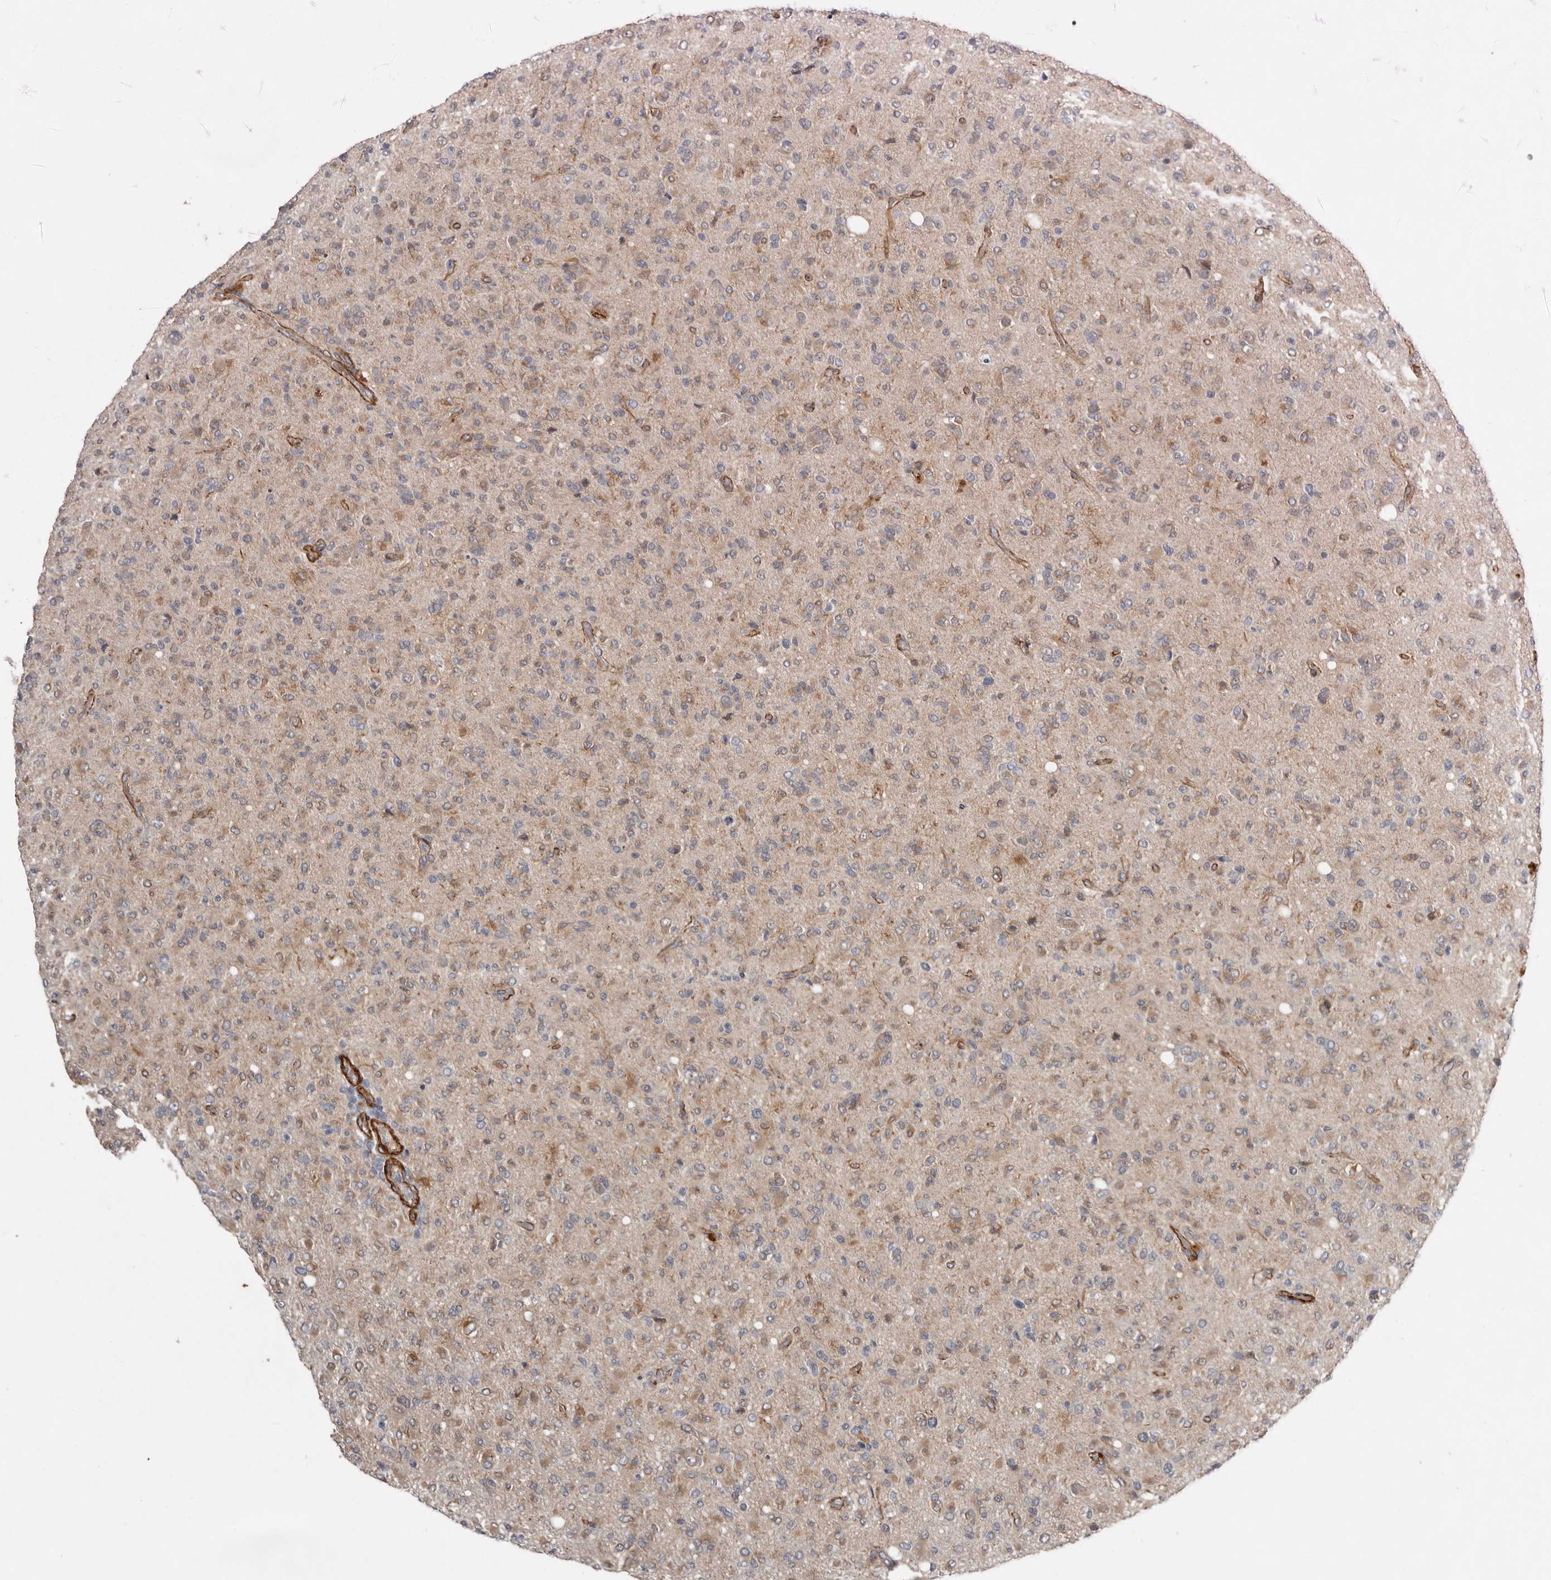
{"staining": {"intensity": "weak", "quantity": ">75%", "location": "cytoplasmic/membranous"}, "tissue": "glioma", "cell_type": "Tumor cells", "image_type": "cancer", "snomed": [{"axis": "morphology", "description": "Glioma, malignant, High grade"}, {"axis": "topography", "description": "Brain"}], "caption": "Immunohistochemistry (DAB (3,3'-diaminobenzidine)) staining of glioma shows weak cytoplasmic/membranous protein positivity in about >75% of tumor cells. Nuclei are stained in blue.", "gene": "RANBP17", "patient": {"sex": "female", "age": 57}}